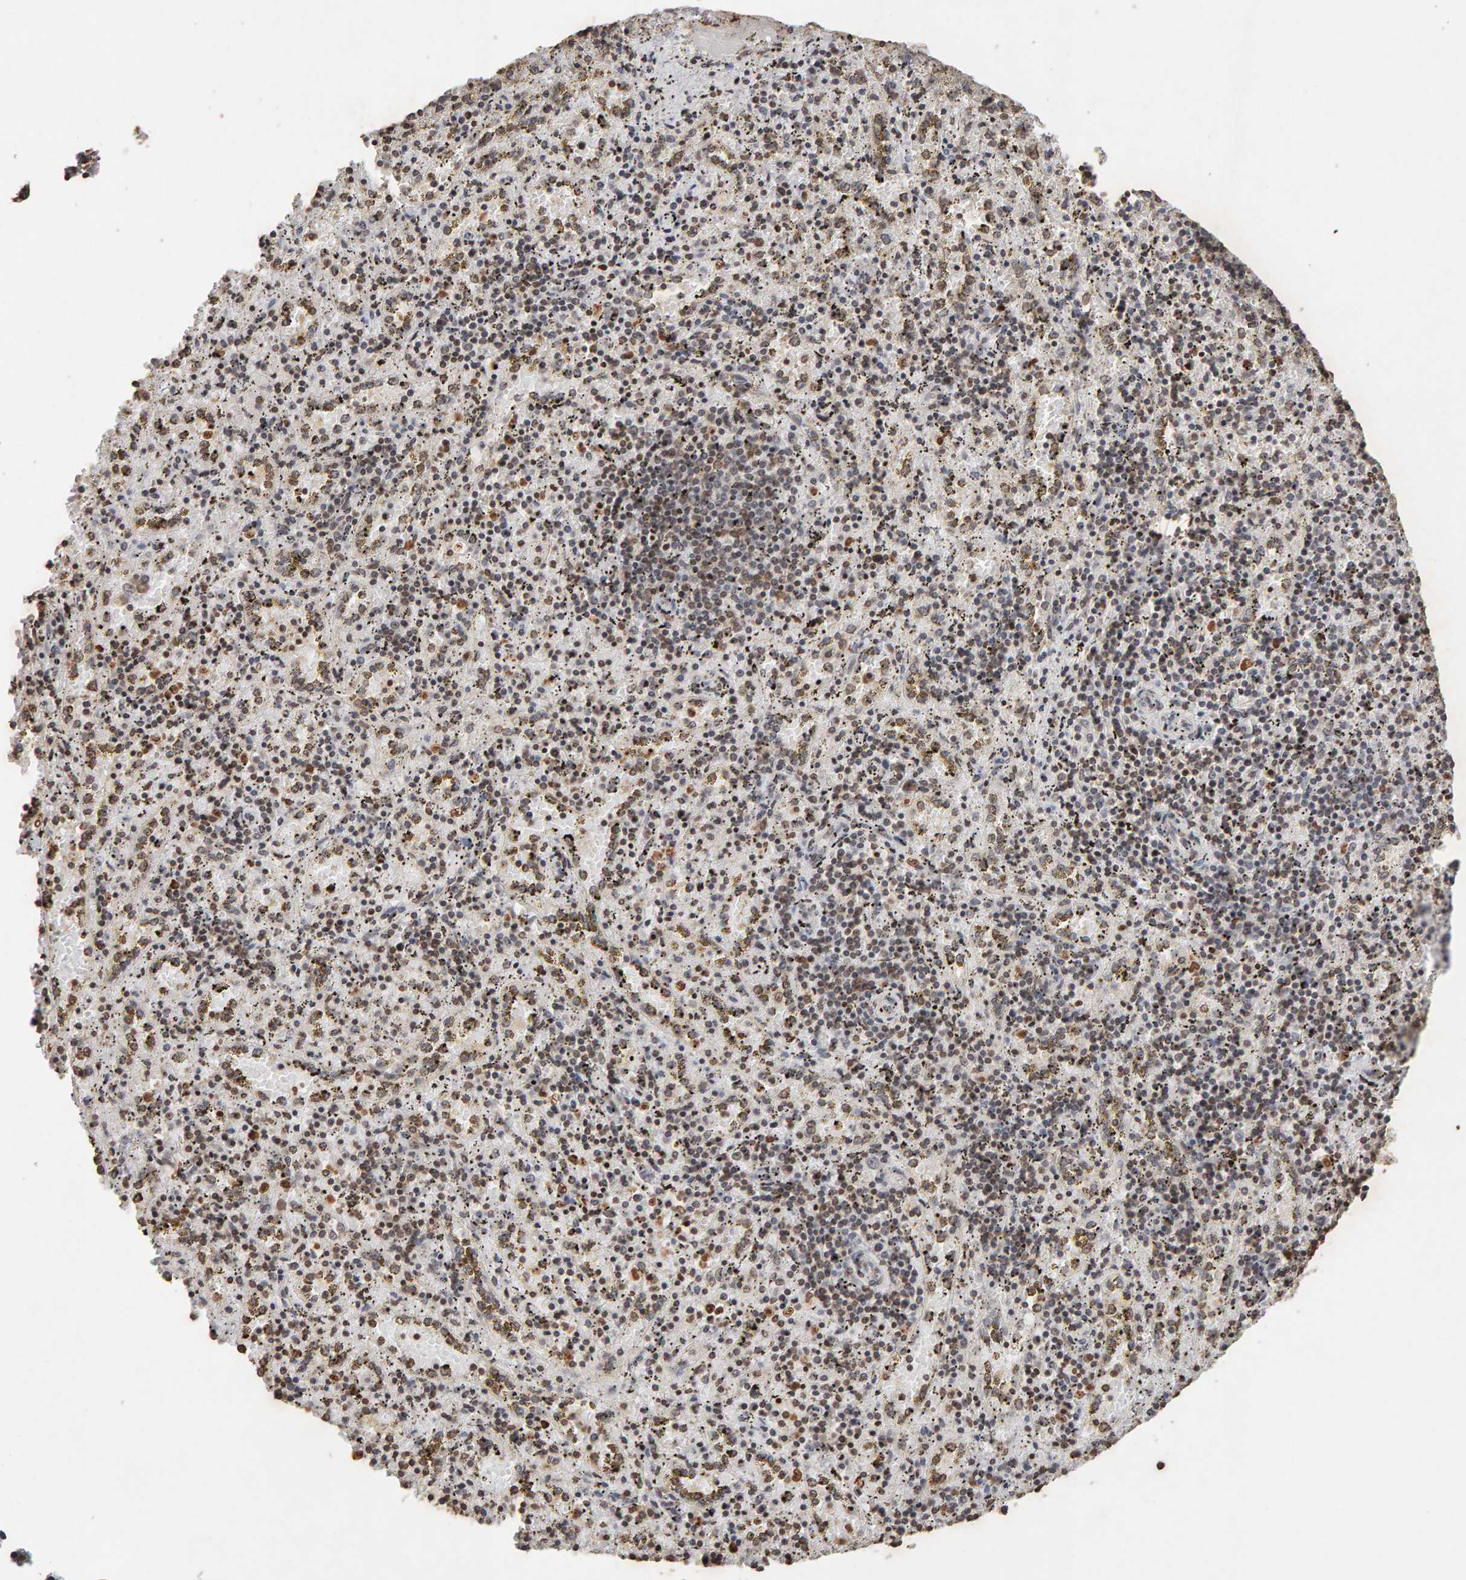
{"staining": {"intensity": "weak", "quantity": ">75%", "location": "nuclear"}, "tissue": "spleen", "cell_type": "Cells in red pulp", "image_type": "normal", "snomed": [{"axis": "morphology", "description": "Normal tissue, NOS"}, {"axis": "topography", "description": "Spleen"}], "caption": "Protein staining of normal spleen reveals weak nuclear expression in about >75% of cells in red pulp.", "gene": "DNAJB5", "patient": {"sex": "male", "age": 11}}